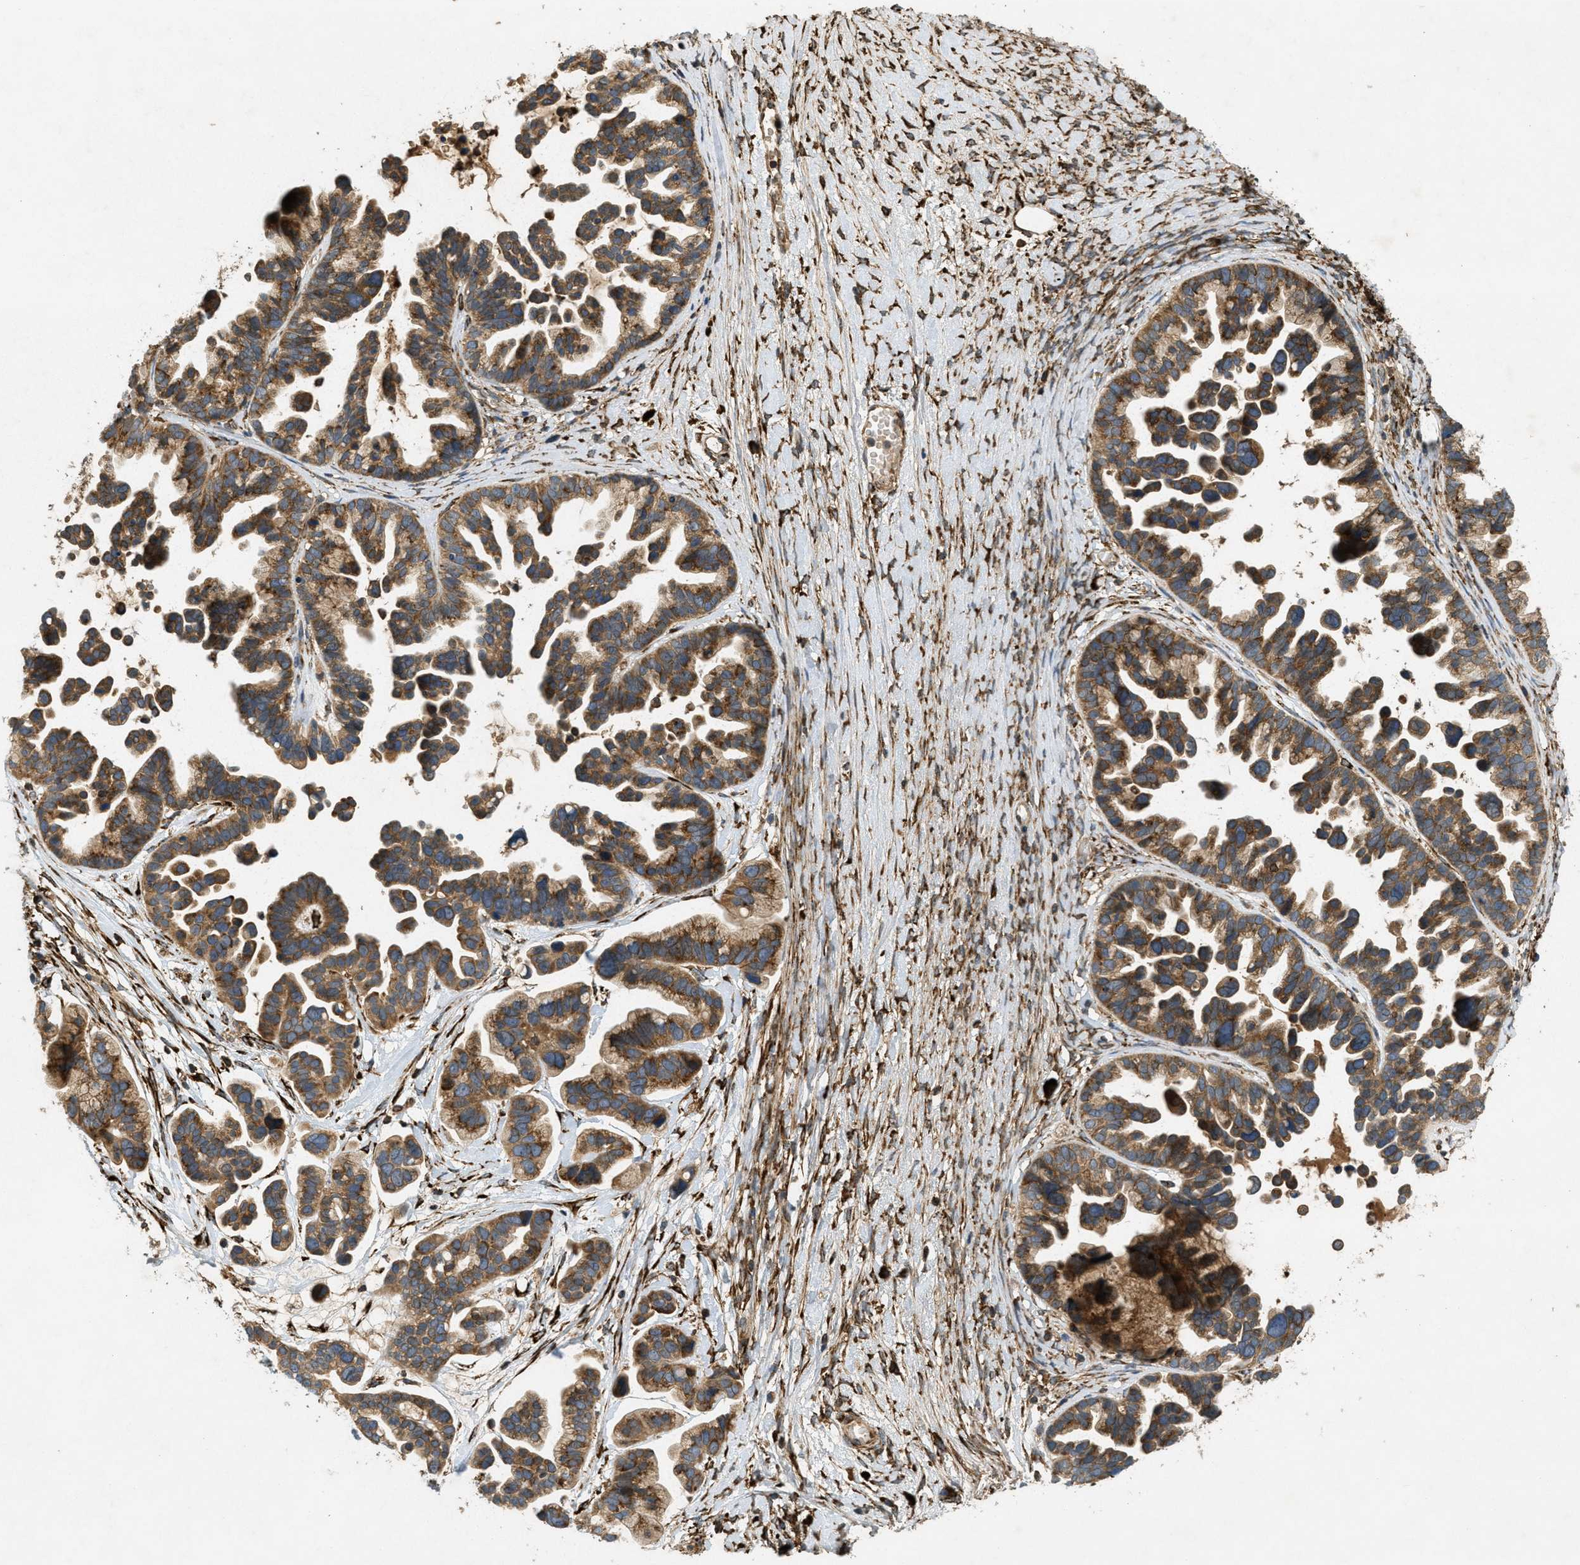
{"staining": {"intensity": "moderate", "quantity": ">75%", "location": "cytoplasmic/membranous"}, "tissue": "ovarian cancer", "cell_type": "Tumor cells", "image_type": "cancer", "snomed": [{"axis": "morphology", "description": "Cystadenocarcinoma, serous, NOS"}, {"axis": "topography", "description": "Ovary"}], "caption": "High-power microscopy captured an immunohistochemistry (IHC) micrograph of ovarian serous cystadenocarcinoma, revealing moderate cytoplasmic/membranous positivity in approximately >75% of tumor cells.", "gene": "PCDH18", "patient": {"sex": "female", "age": 56}}